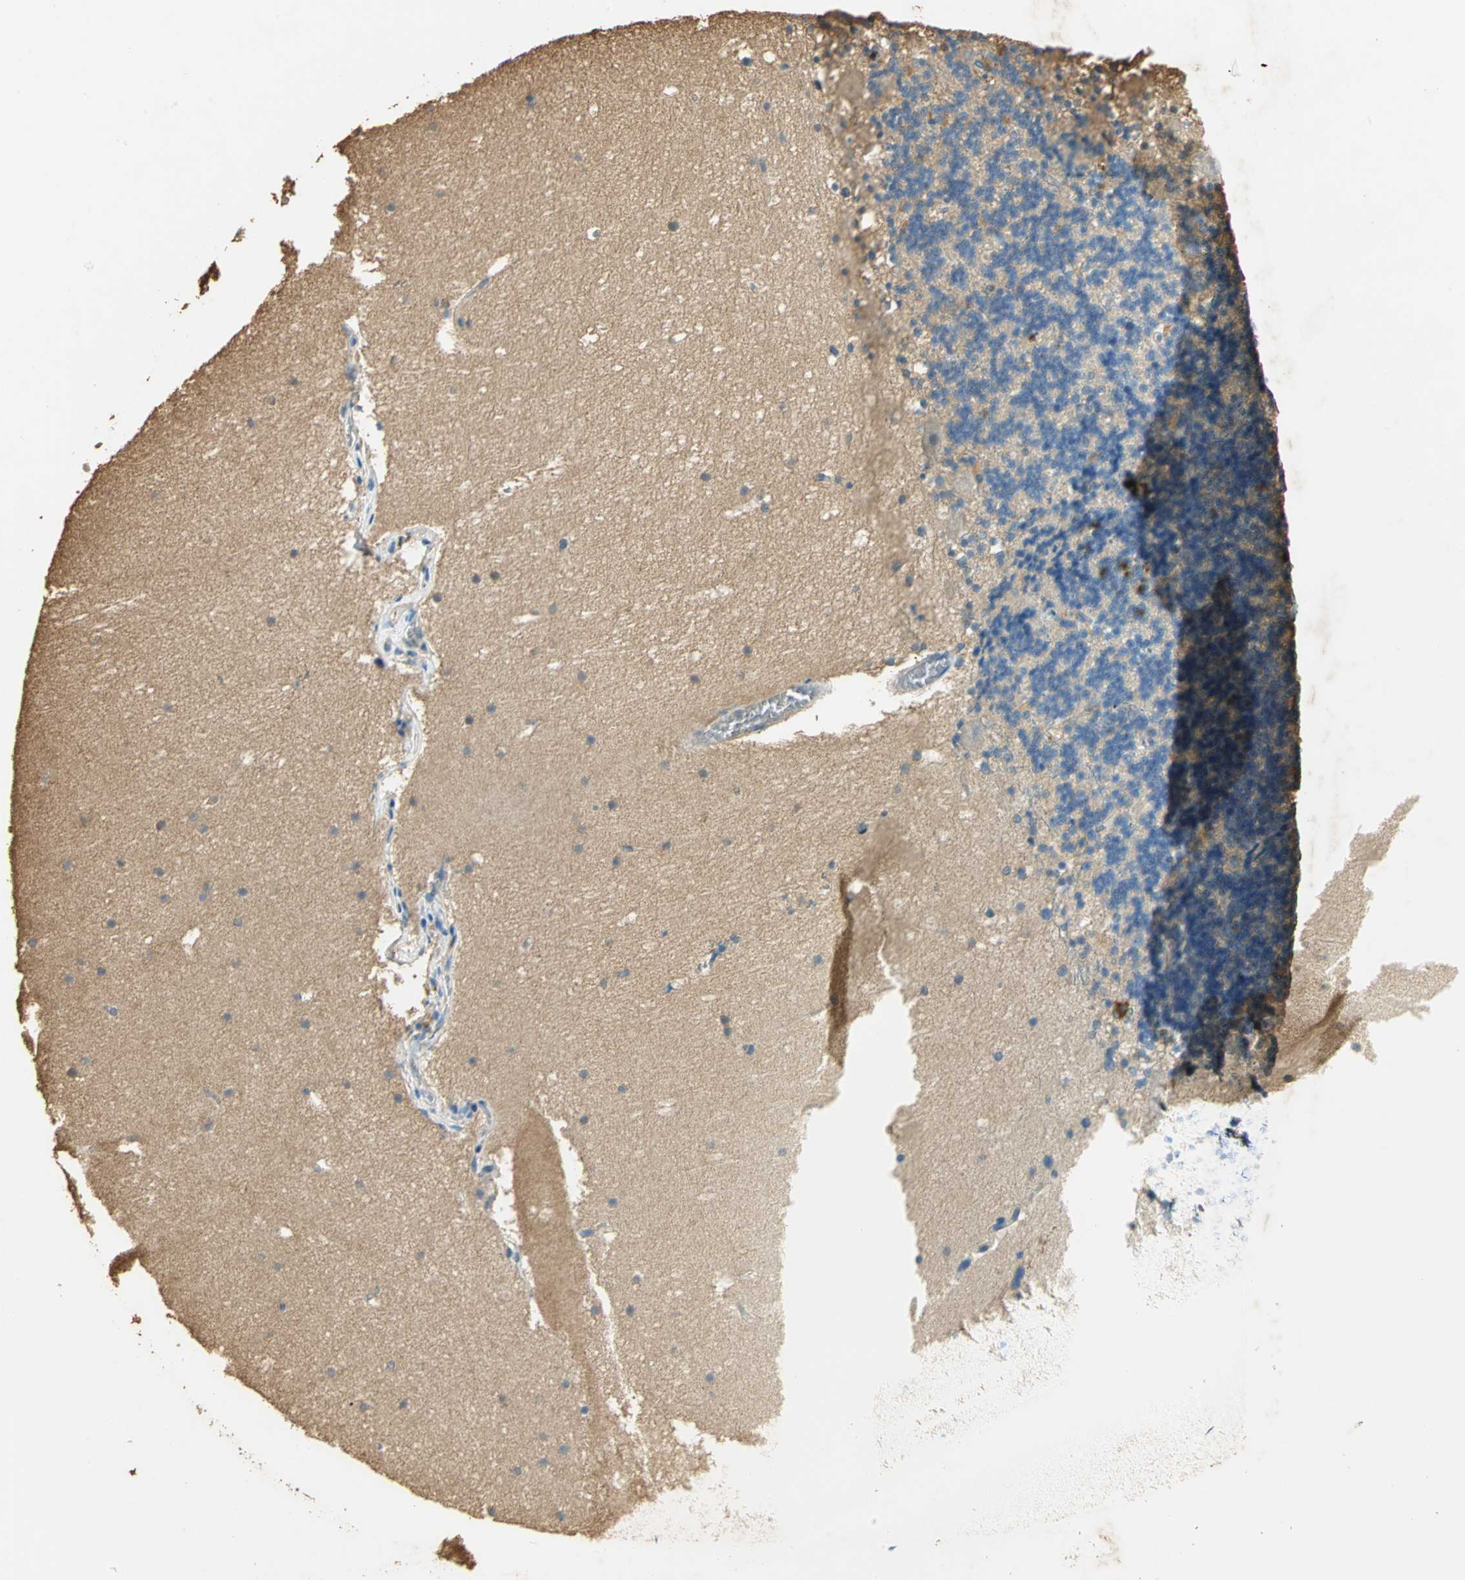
{"staining": {"intensity": "negative", "quantity": "none", "location": "none"}, "tissue": "cerebellum", "cell_type": "Cells in granular layer", "image_type": "normal", "snomed": [{"axis": "morphology", "description": "Normal tissue, NOS"}, {"axis": "topography", "description": "Cerebellum"}], "caption": "Immunohistochemistry (IHC) micrograph of normal human cerebellum stained for a protein (brown), which reveals no staining in cells in granular layer.", "gene": "GAPDH", "patient": {"sex": "male", "age": 45}}